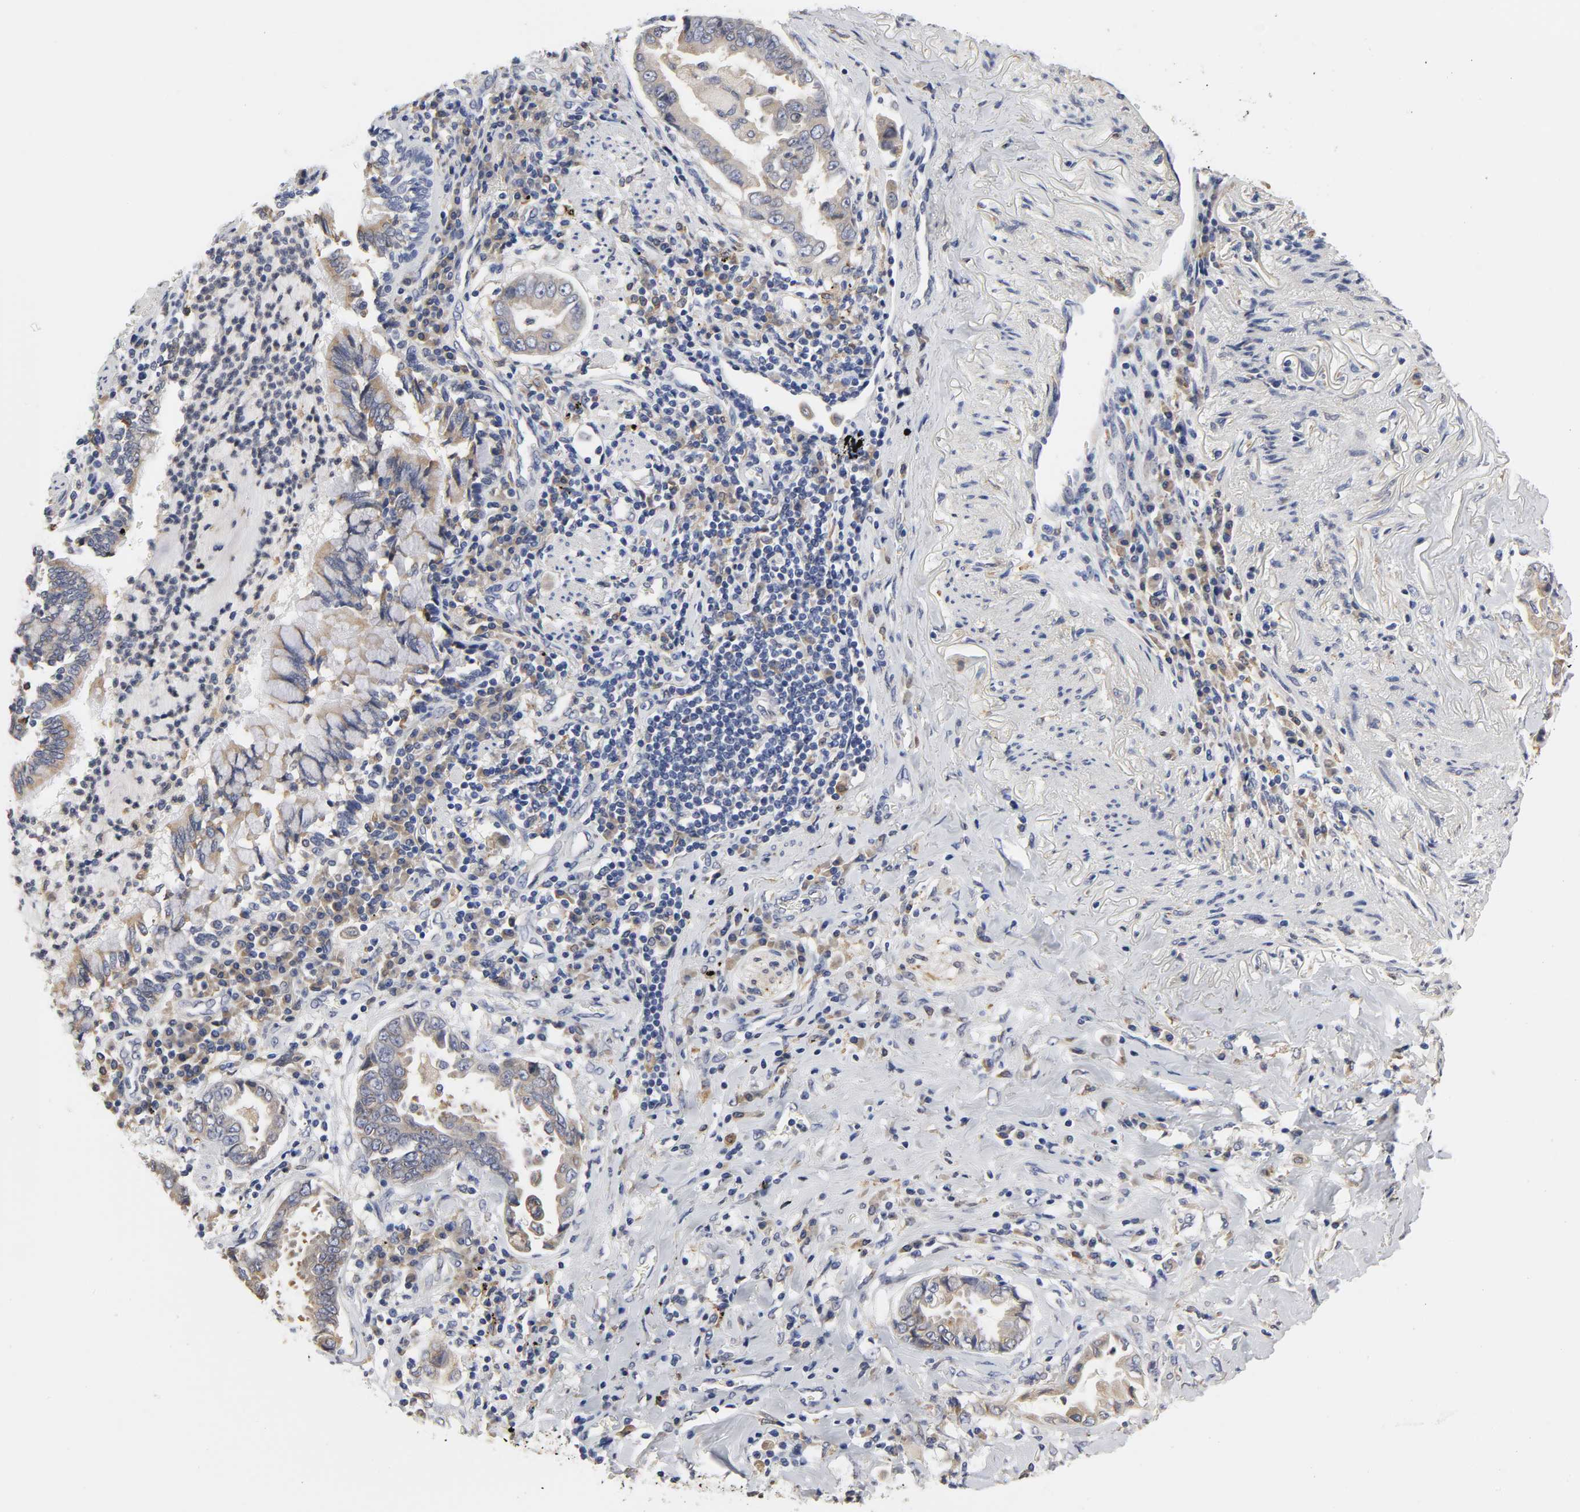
{"staining": {"intensity": "weak", "quantity": "25%-75%", "location": "cytoplasmic/membranous"}, "tissue": "lung cancer", "cell_type": "Tumor cells", "image_type": "cancer", "snomed": [{"axis": "morphology", "description": "Normal tissue, NOS"}, {"axis": "morphology", "description": "Inflammation, NOS"}, {"axis": "morphology", "description": "Adenocarcinoma, NOS"}, {"axis": "topography", "description": "Lung"}], "caption": "Immunohistochemistry (IHC) (DAB (3,3'-diaminobenzidine)) staining of human adenocarcinoma (lung) demonstrates weak cytoplasmic/membranous protein staining in about 25%-75% of tumor cells. (DAB IHC, brown staining for protein, blue staining for nuclei).", "gene": "HCK", "patient": {"sex": "female", "age": 64}}